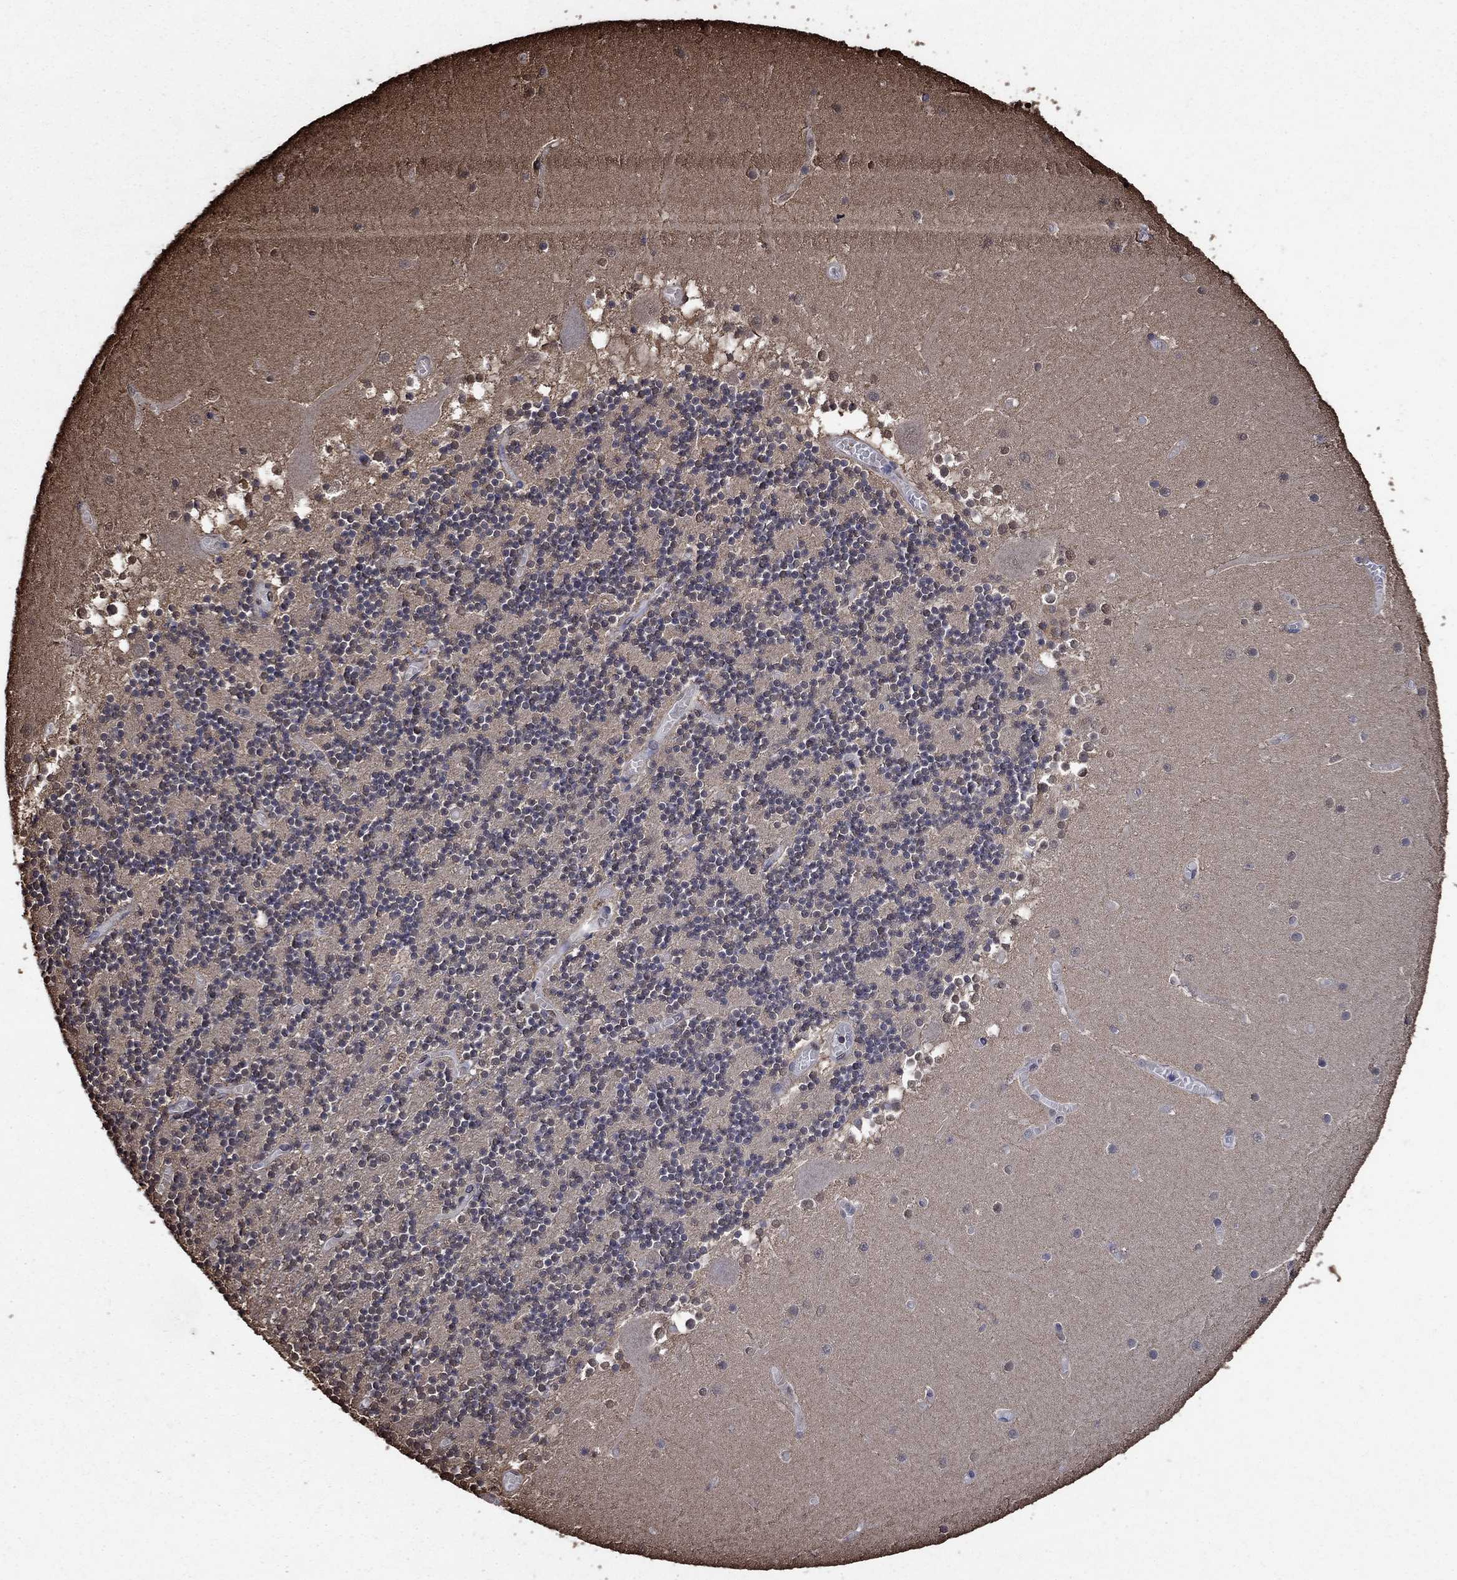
{"staining": {"intensity": "negative", "quantity": "none", "location": "none"}, "tissue": "cerebellum", "cell_type": "Cells in granular layer", "image_type": "normal", "snomed": [{"axis": "morphology", "description": "Normal tissue, NOS"}, {"axis": "topography", "description": "Cerebellum"}], "caption": "DAB (3,3'-diaminobenzidine) immunohistochemical staining of unremarkable cerebellum reveals no significant staining in cells in granular layer. (Brightfield microscopy of DAB immunohistochemistry (IHC) at high magnification).", "gene": "GAPDH", "patient": {"sex": "female", "age": 28}}